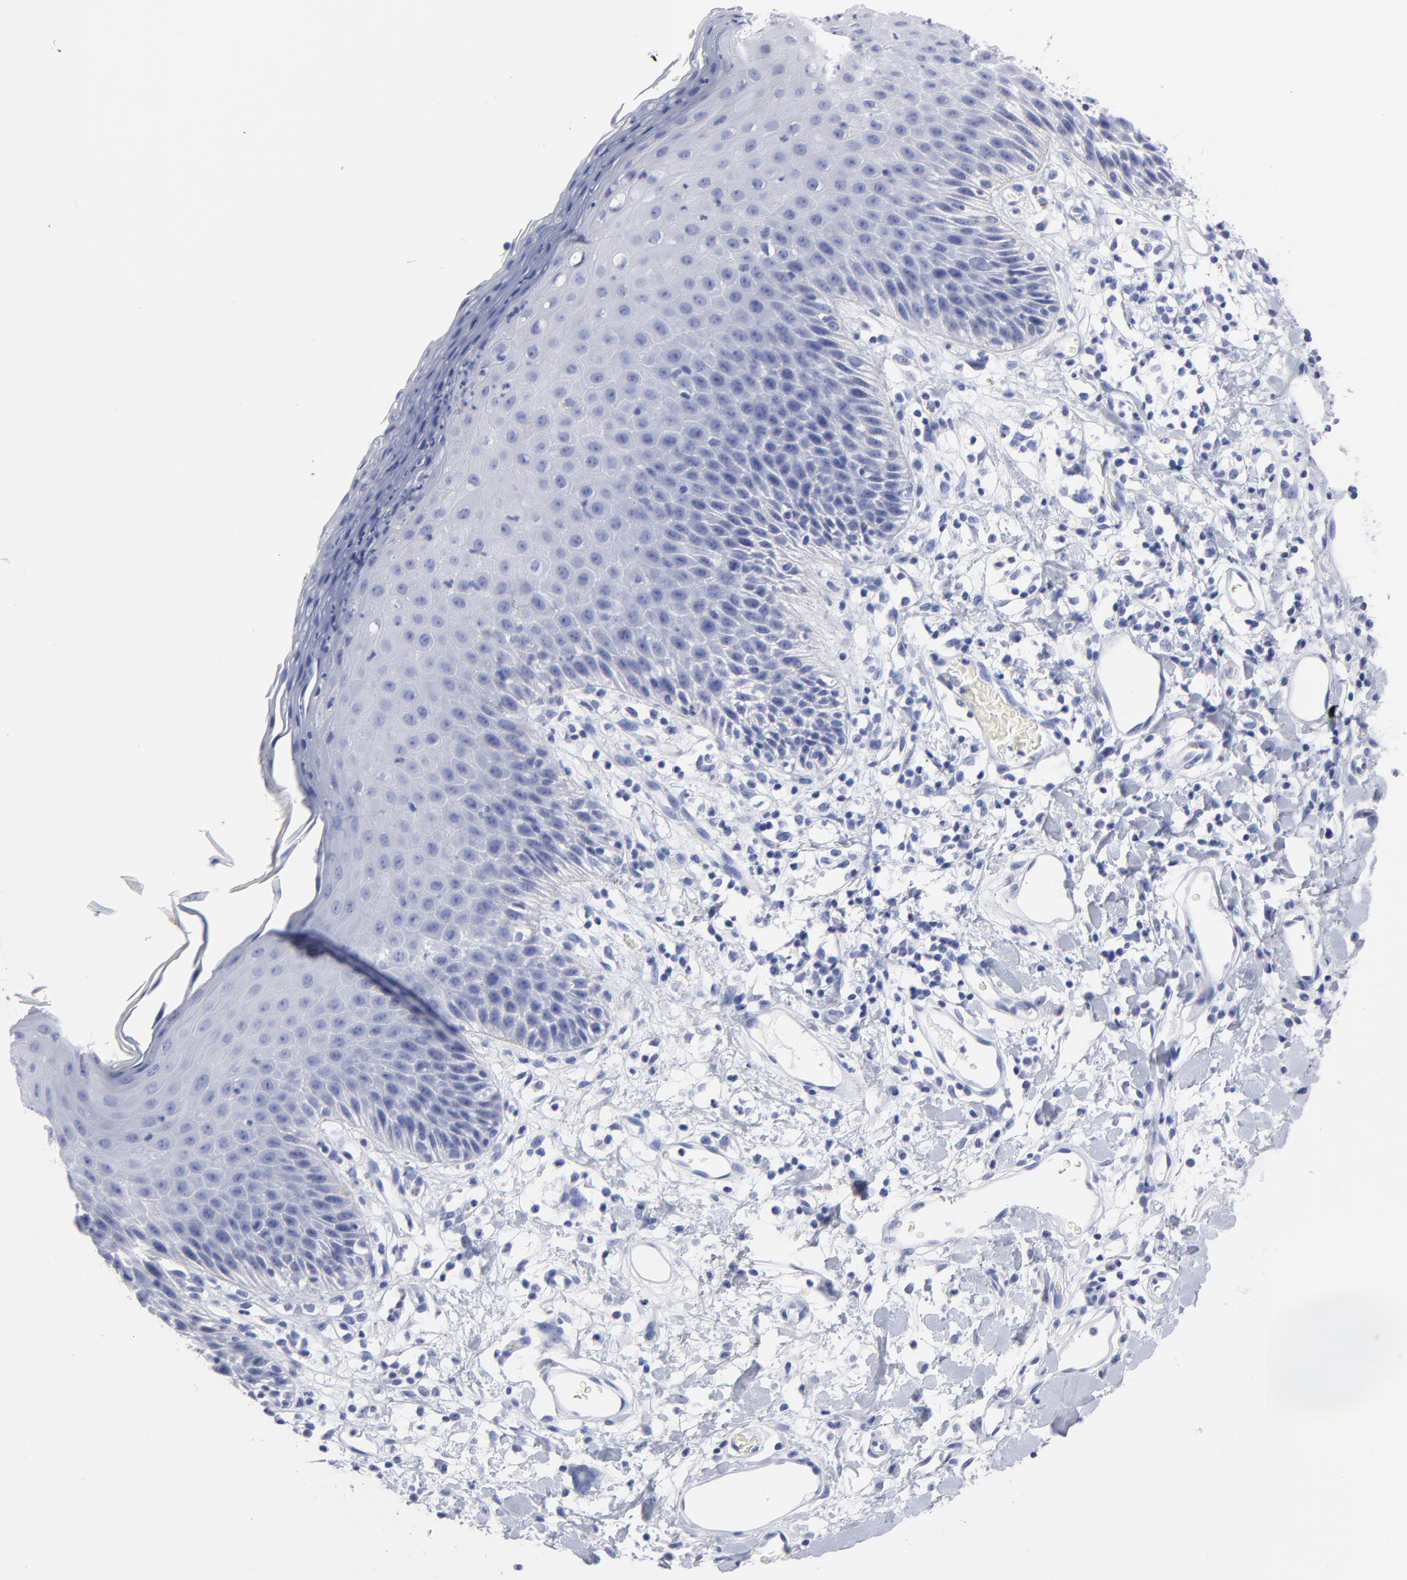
{"staining": {"intensity": "negative", "quantity": "none", "location": "none"}, "tissue": "skin", "cell_type": "Epidermal cells", "image_type": "normal", "snomed": [{"axis": "morphology", "description": "Normal tissue, NOS"}, {"axis": "topography", "description": "Vulva"}, {"axis": "topography", "description": "Peripheral nerve tissue"}], "caption": "Protein analysis of unremarkable skin exhibits no significant positivity in epidermal cells.", "gene": "ACY1", "patient": {"sex": "female", "age": 68}}